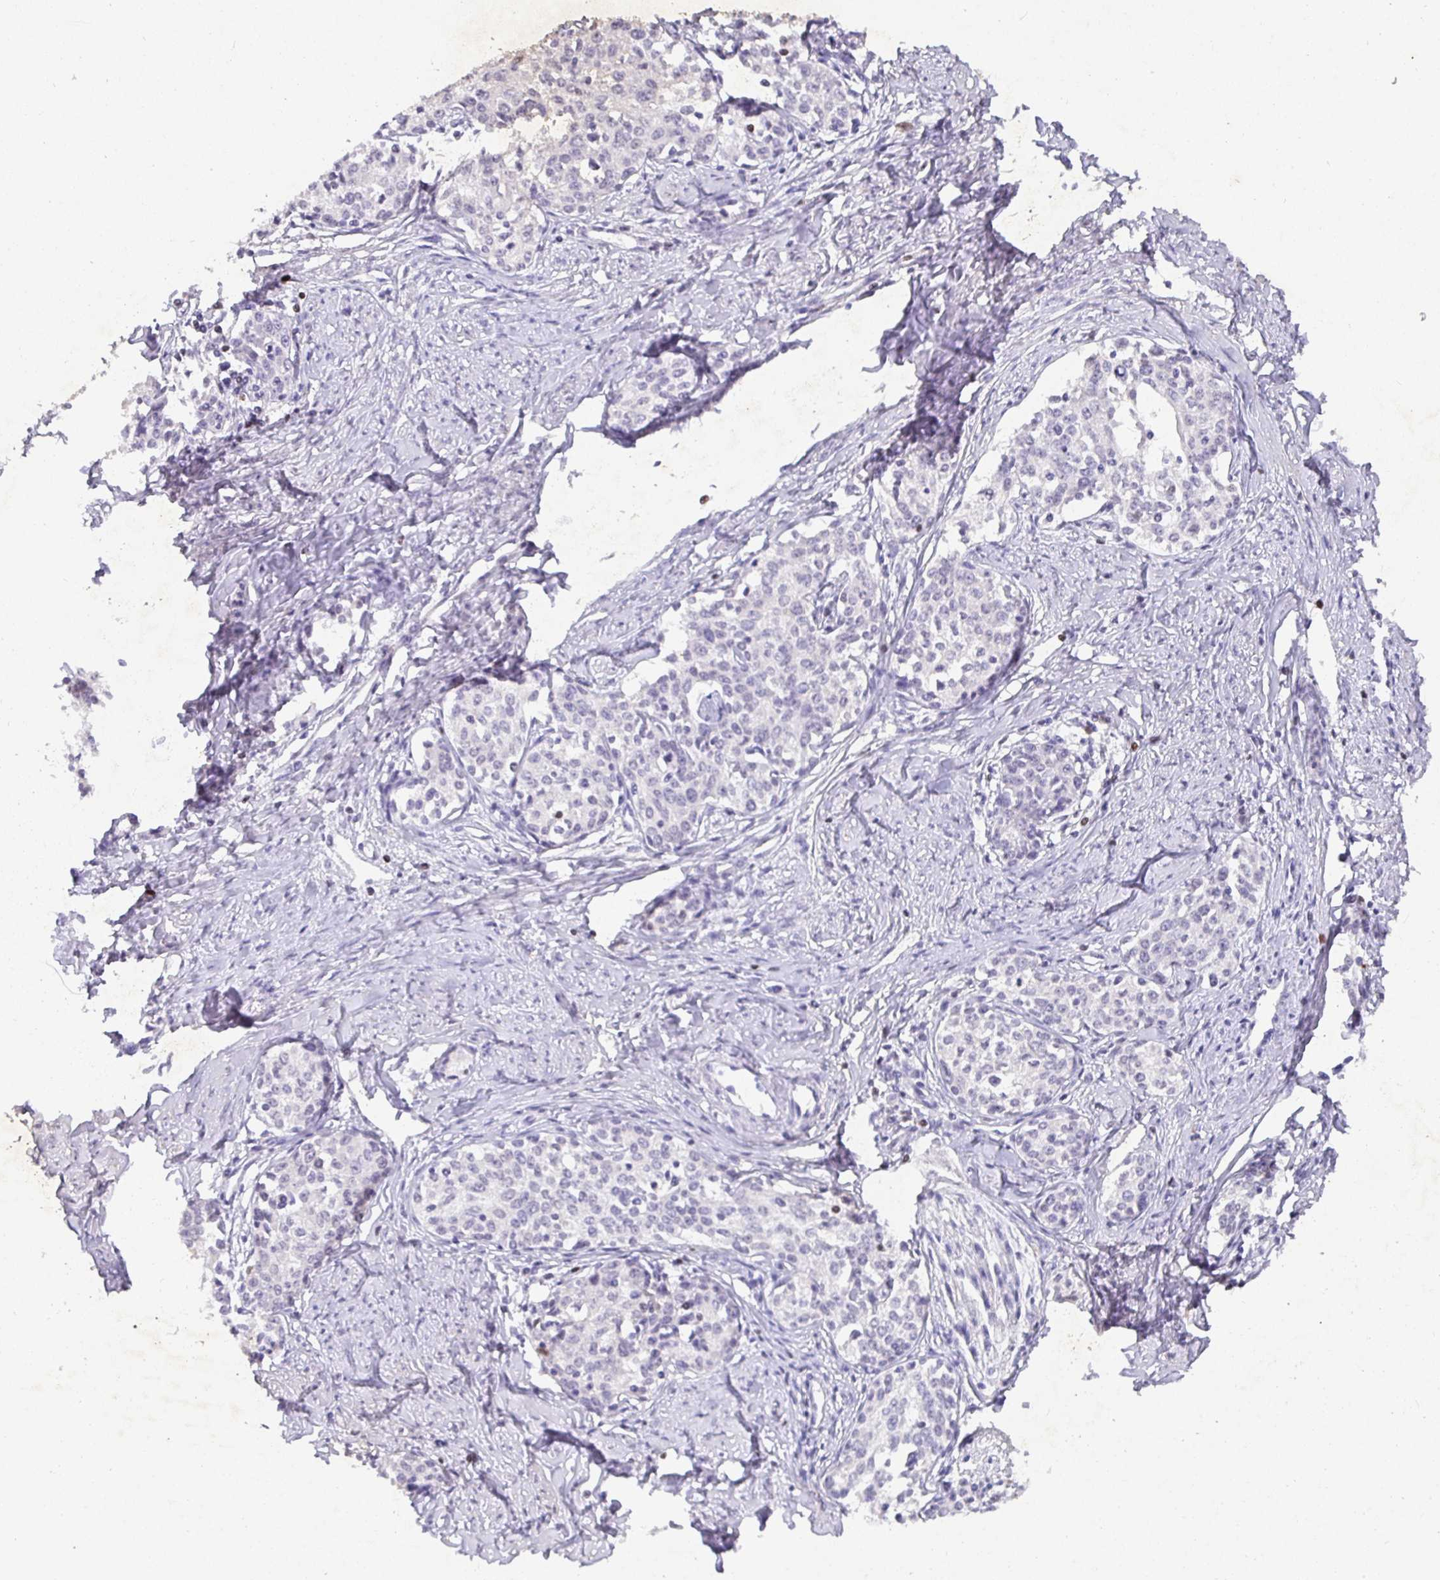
{"staining": {"intensity": "negative", "quantity": "none", "location": "none"}, "tissue": "cervical cancer", "cell_type": "Tumor cells", "image_type": "cancer", "snomed": [{"axis": "morphology", "description": "Squamous cell carcinoma, NOS"}, {"axis": "morphology", "description": "Adenocarcinoma, NOS"}, {"axis": "topography", "description": "Cervix"}], "caption": "Immunohistochemical staining of cervical cancer exhibits no significant staining in tumor cells. The staining is performed using DAB brown chromogen with nuclei counter-stained in using hematoxylin.", "gene": "SATB1", "patient": {"sex": "female", "age": 52}}